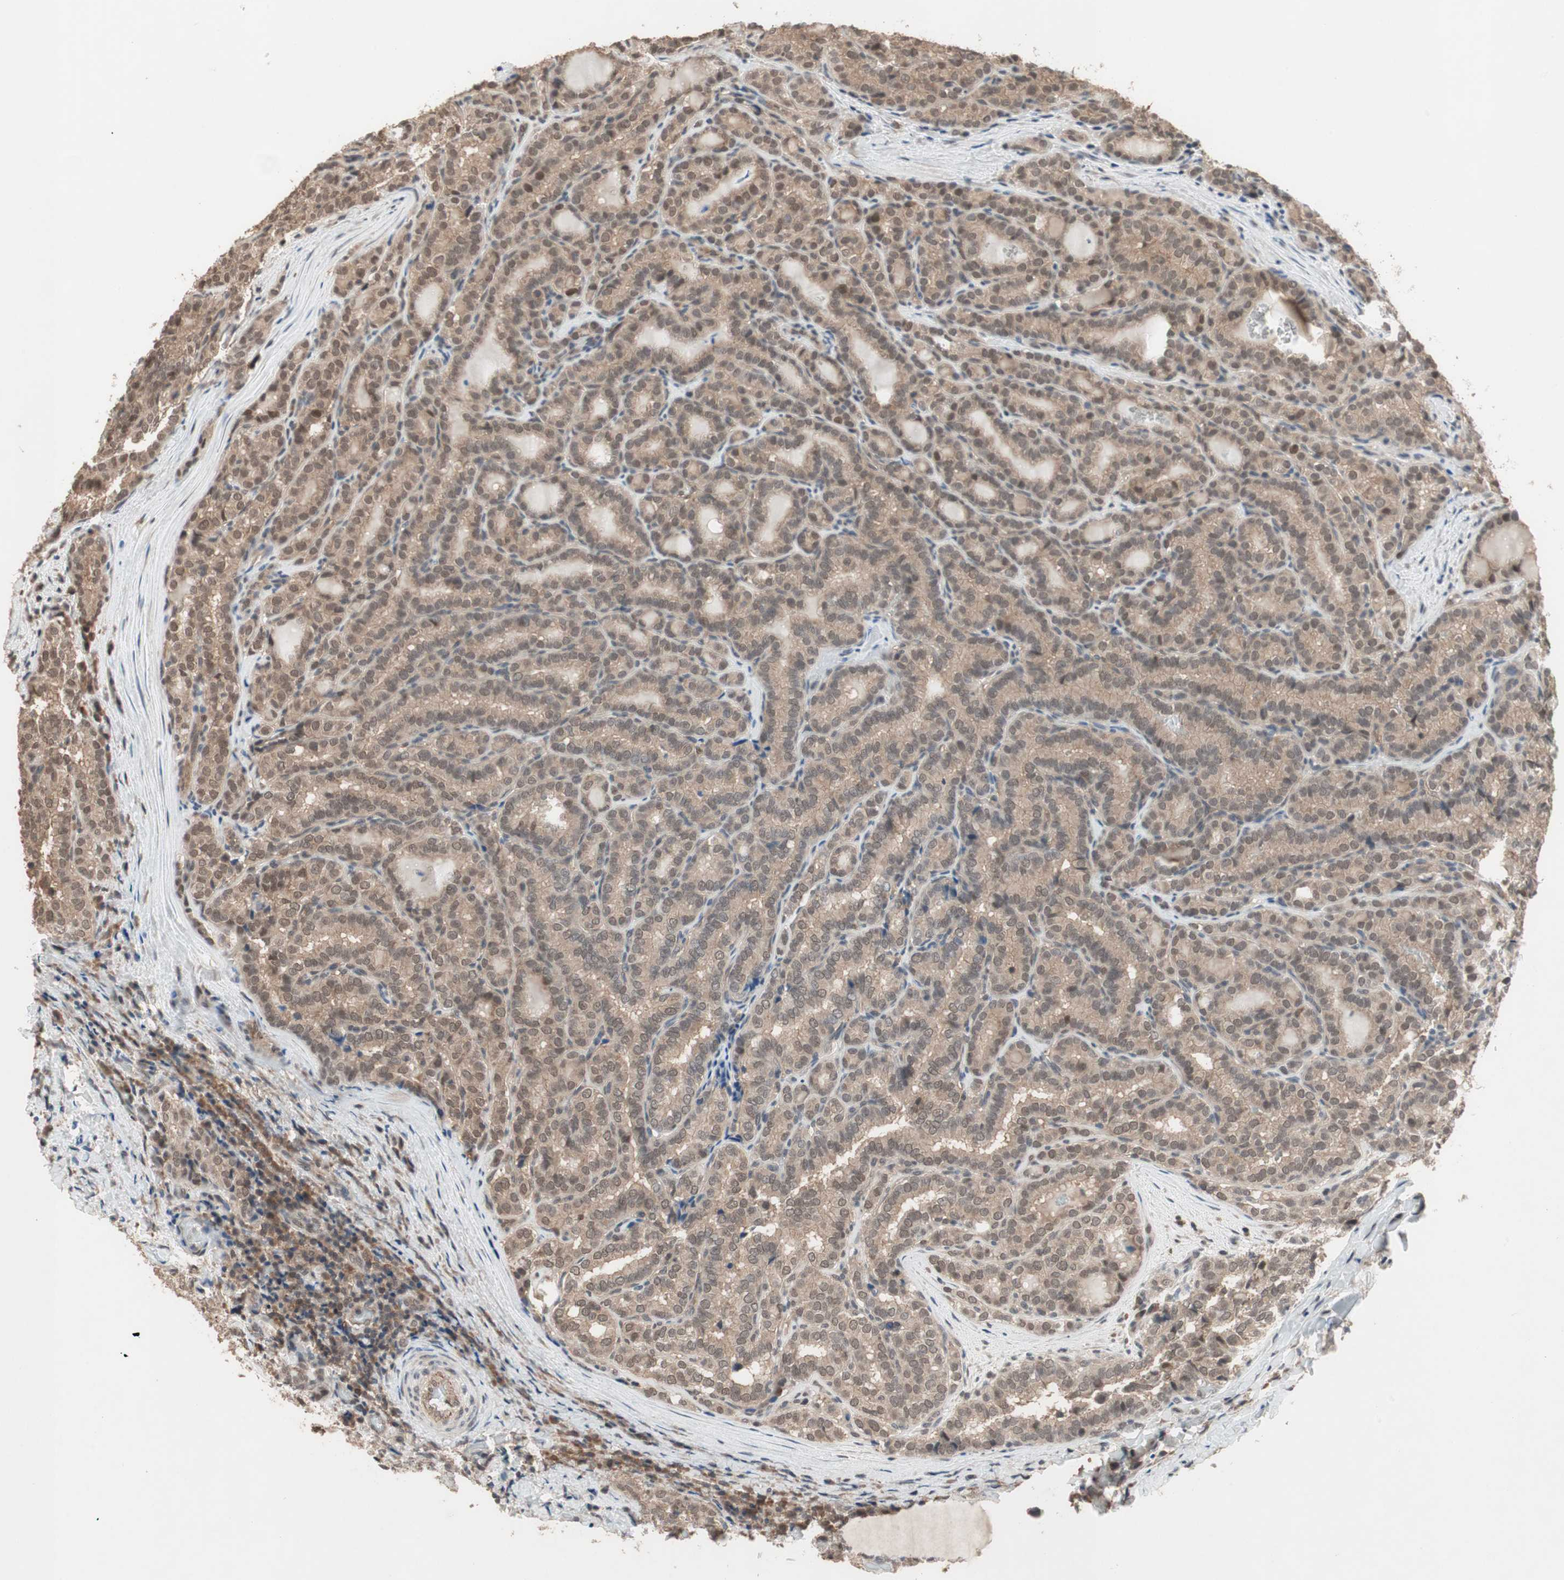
{"staining": {"intensity": "moderate", "quantity": ">75%", "location": "cytoplasmic/membranous"}, "tissue": "thyroid cancer", "cell_type": "Tumor cells", "image_type": "cancer", "snomed": [{"axis": "morphology", "description": "Normal tissue, NOS"}, {"axis": "morphology", "description": "Papillary adenocarcinoma, NOS"}, {"axis": "topography", "description": "Thyroid gland"}], "caption": "Papillary adenocarcinoma (thyroid) stained with a brown dye displays moderate cytoplasmic/membranous positive expression in about >75% of tumor cells.", "gene": "GART", "patient": {"sex": "female", "age": 30}}